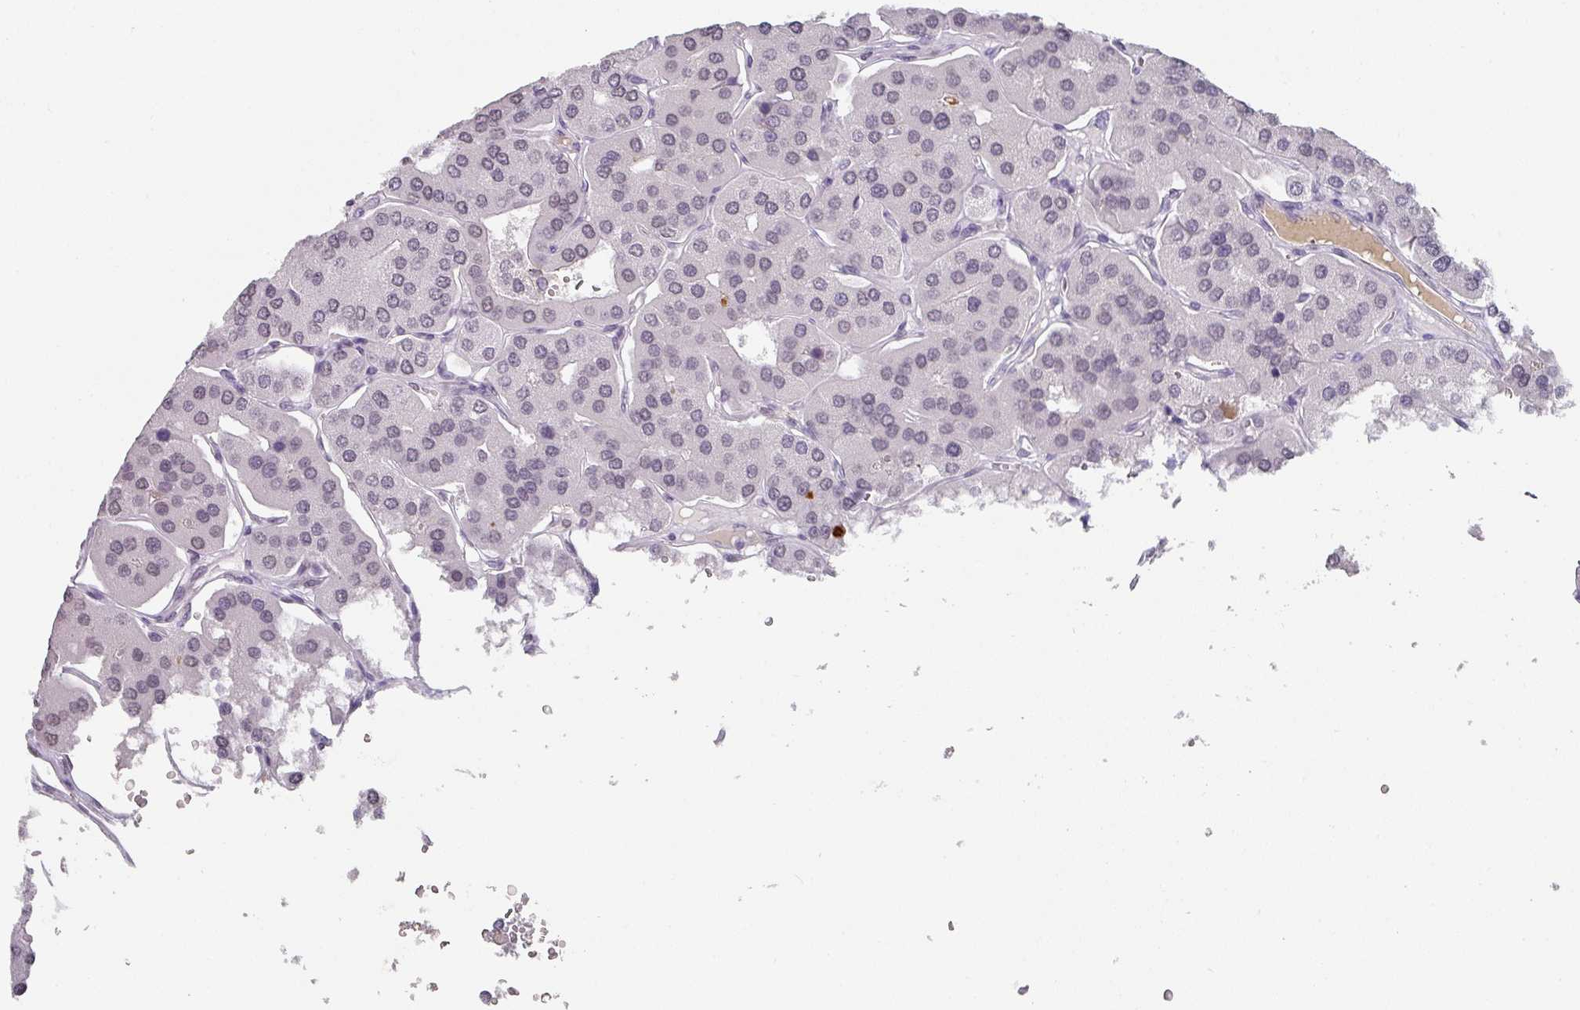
{"staining": {"intensity": "weak", "quantity": "25%-75%", "location": "nuclear"}, "tissue": "parathyroid gland", "cell_type": "Glandular cells", "image_type": "normal", "snomed": [{"axis": "morphology", "description": "Normal tissue, NOS"}, {"axis": "morphology", "description": "Adenoma, NOS"}, {"axis": "topography", "description": "Parathyroid gland"}], "caption": "DAB (3,3'-diaminobenzidine) immunohistochemical staining of normal parathyroid gland demonstrates weak nuclear protein staining in approximately 25%-75% of glandular cells.", "gene": "C1QB", "patient": {"sex": "female", "age": 86}}